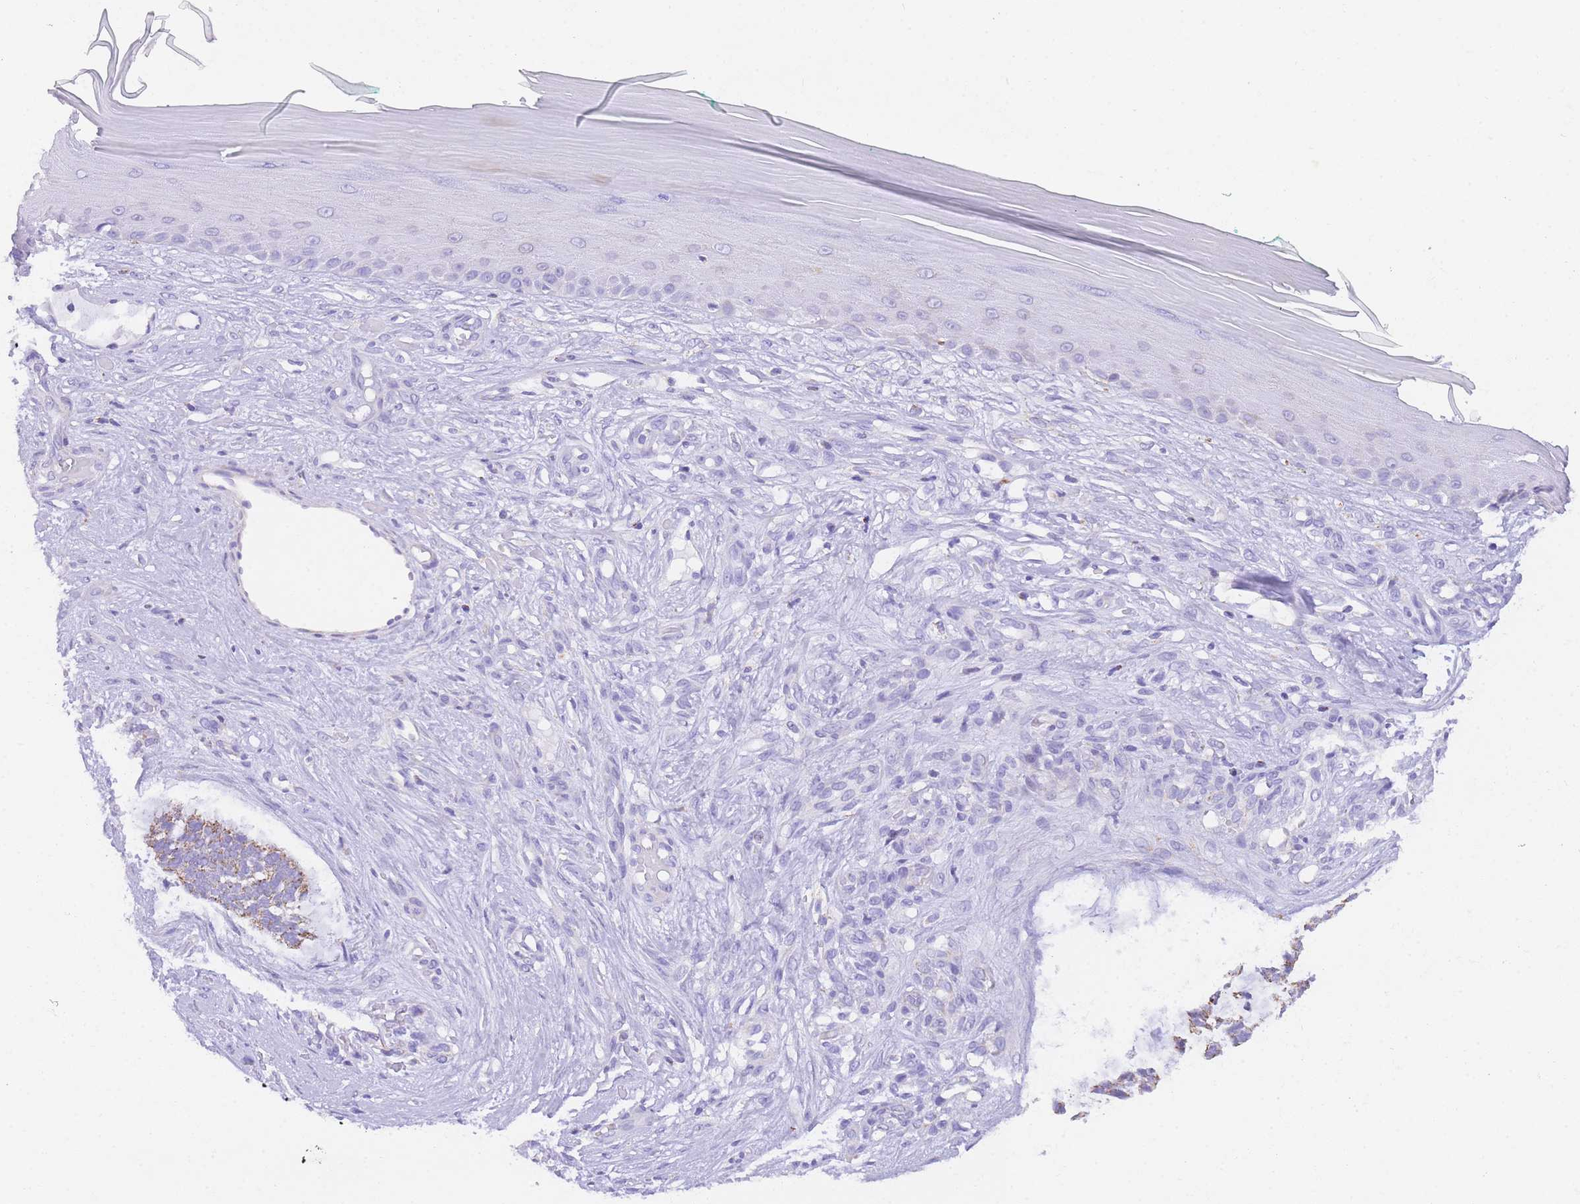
{"staining": {"intensity": "moderate", "quantity": "25%-75%", "location": "cytoplasmic/membranous"}, "tissue": "skin cancer", "cell_type": "Tumor cells", "image_type": "cancer", "snomed": [{"axis": "morphology", "description": "Basal cell carcinoma"}, {"axis": "topography", "description": "Skin"}], "caption": "Immunohistochemical staining of human basal cell carcinoma (skin) reveals moderate cytoplasmic/membranous protein expression in approximately 25%-75% of tumor cells.", "gene": "NKD2", "patient": {"sex": "male", "age": 88}}